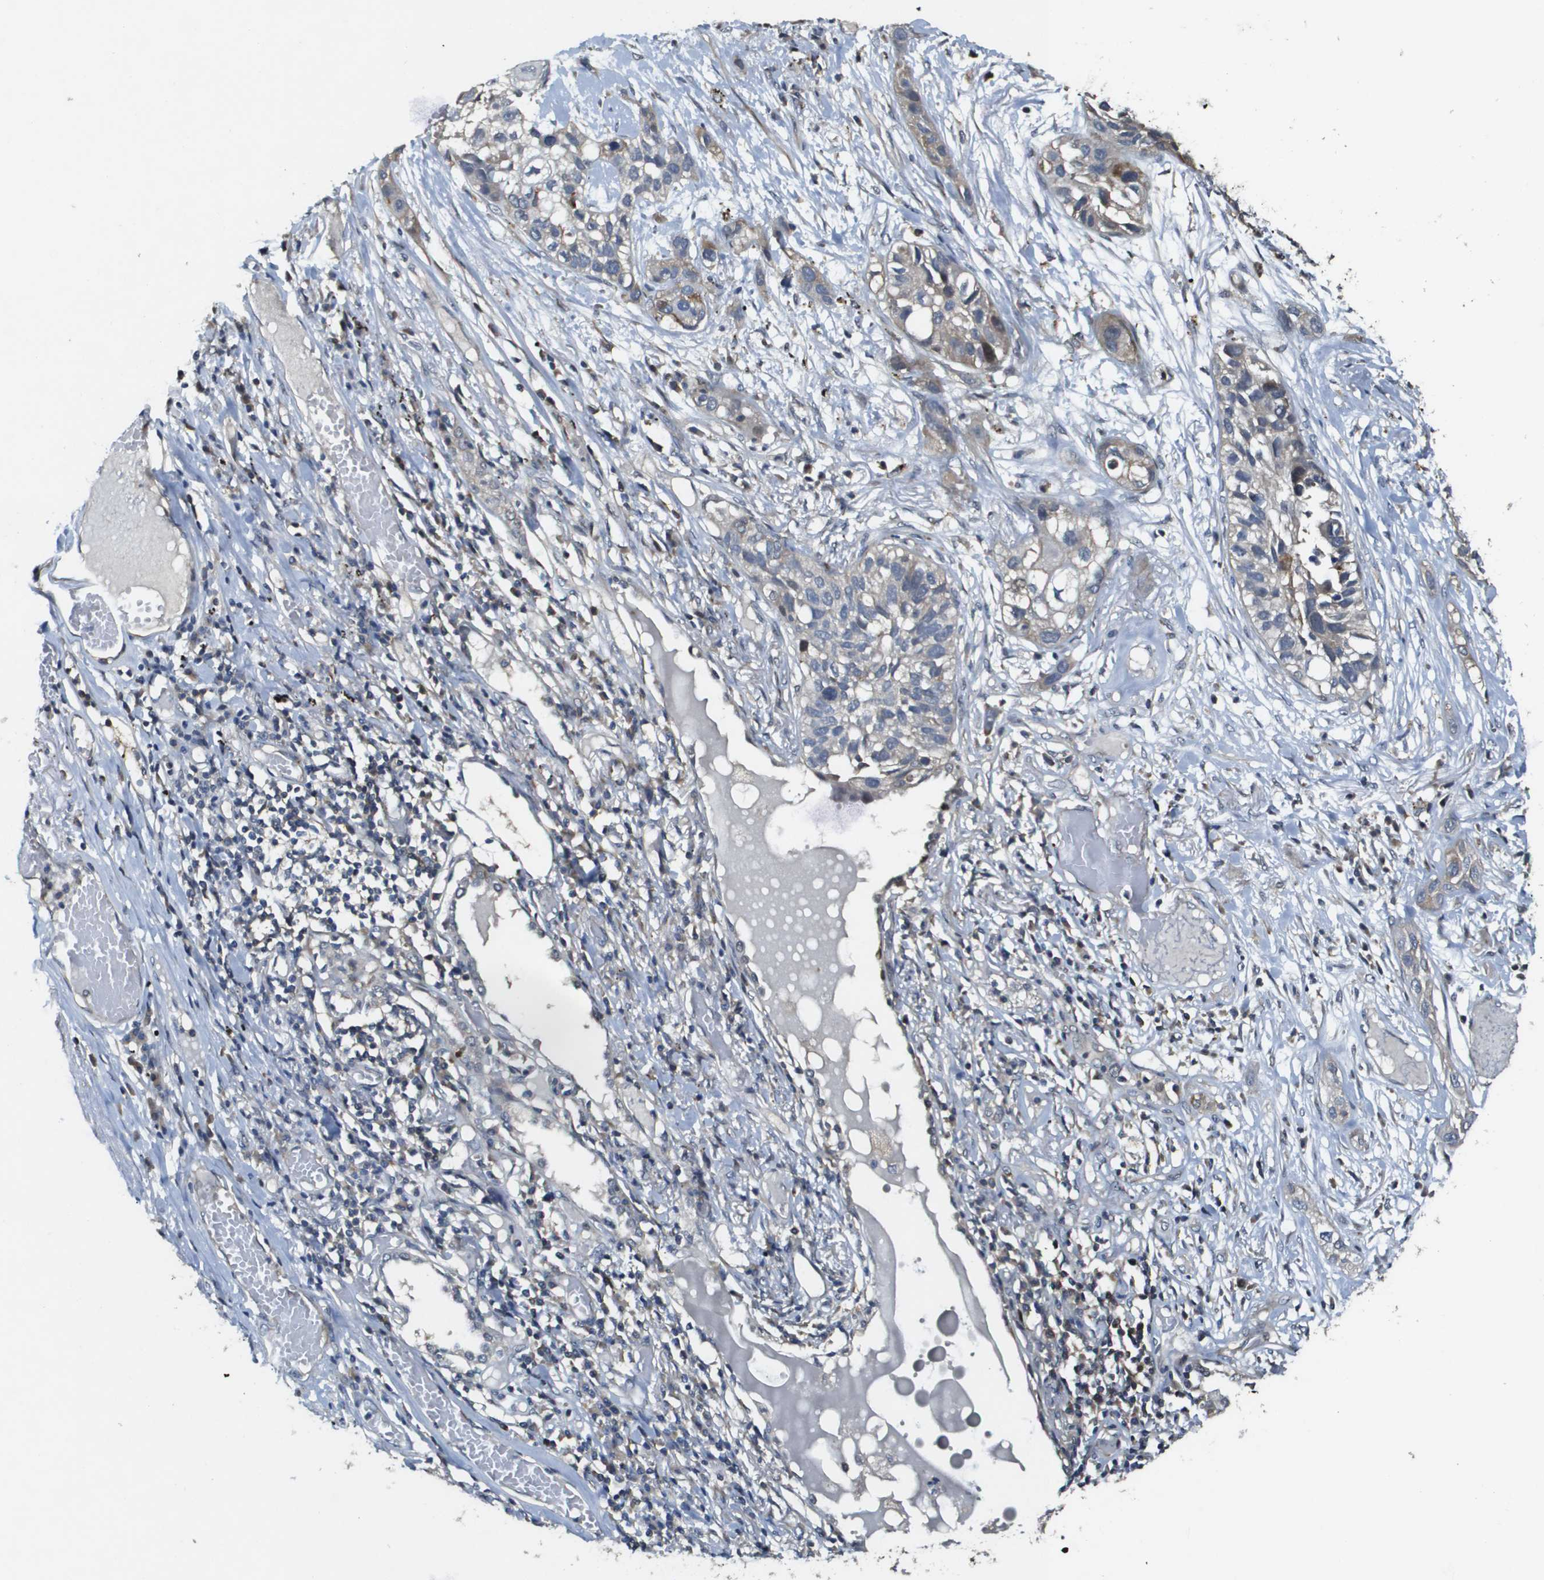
{"staining": {"intensity": "weak", "quantity": "<25%", "location": "cytoplasmic/membranous"}, "tissue": "lung cancer", "cell_type": "Tumor cells", "image_type": "cancer", "snomed": [{"axis": "morphology", "description": "Squamous cell carcinoma, NOS"}, {"axis": "topography", "description": "Lung"}], "caption": "This image is of lung cancer stained with IHC to label a protein in brown with the nuclei are counter-stained blue. There is no staining in tumor cells.", "gene": "SCN4B", "patient": {"sex": "male", "age": 71}}